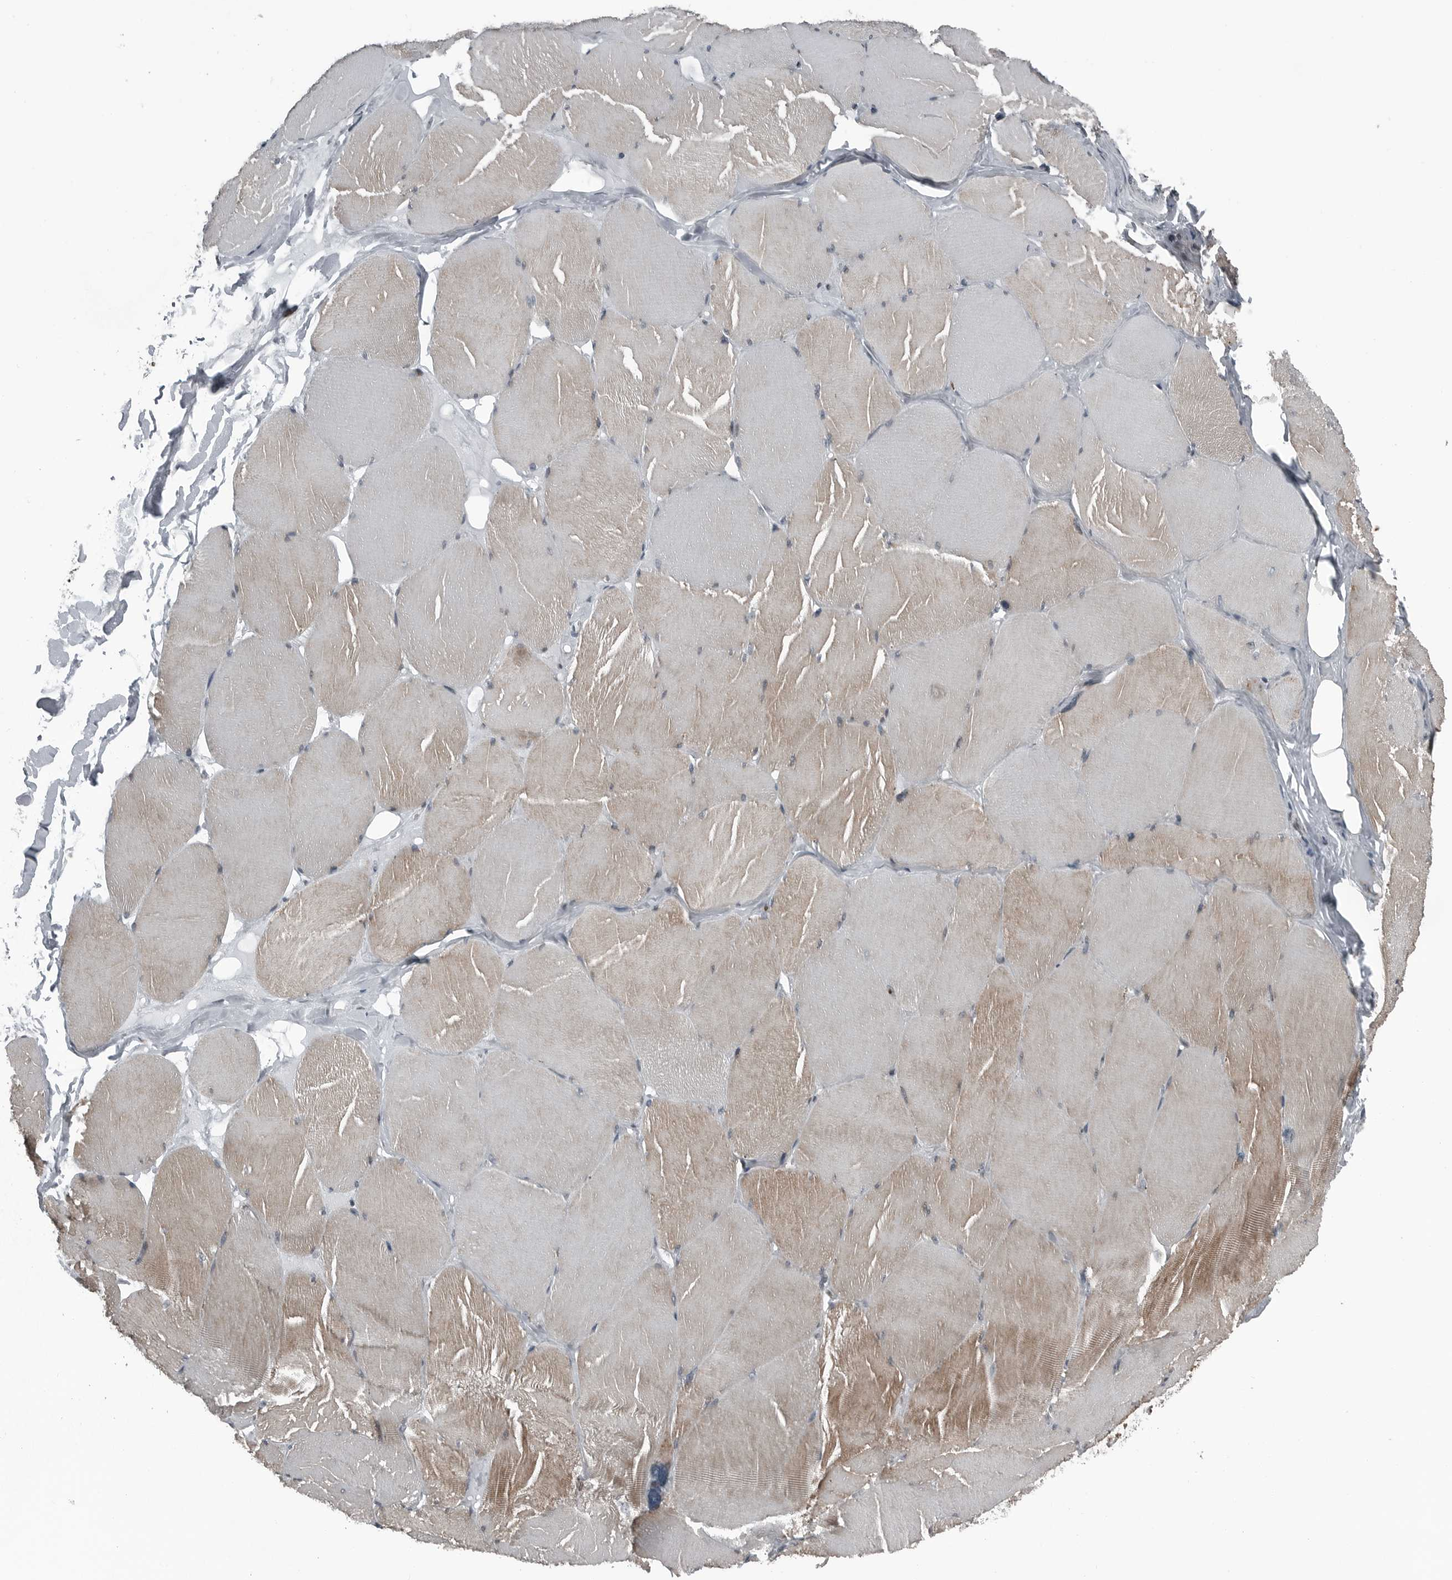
{"staining": {"intensity": "moderate", "quantity": "25%-75%", "location": "cytoplasmic/membranous"}, "tissue": "skeletal muscle", "cell_type": "Myocytes", "image_type": "normal", "snomed": [{"axis": "morphology", "description": "Normal tissue, NOS"}, {"axis": "topography", "description": "Skin"}, {"axis": "topography", "description": "Skeletal muscle"}], "caption": "DAB (3,3'-diaminobenzidine) immunohistochemical staining of normal human skeletal muscle demonstrates moderate cytoplasmic/membranous protein staining in about 25%-75% of myocytes. Using DAB (brown) and hematoxylin (blue) stains, captured at high magnification using brightfield microscopy.", "gene": "GAK", "patient": {"sex": "male", "age": 83}}